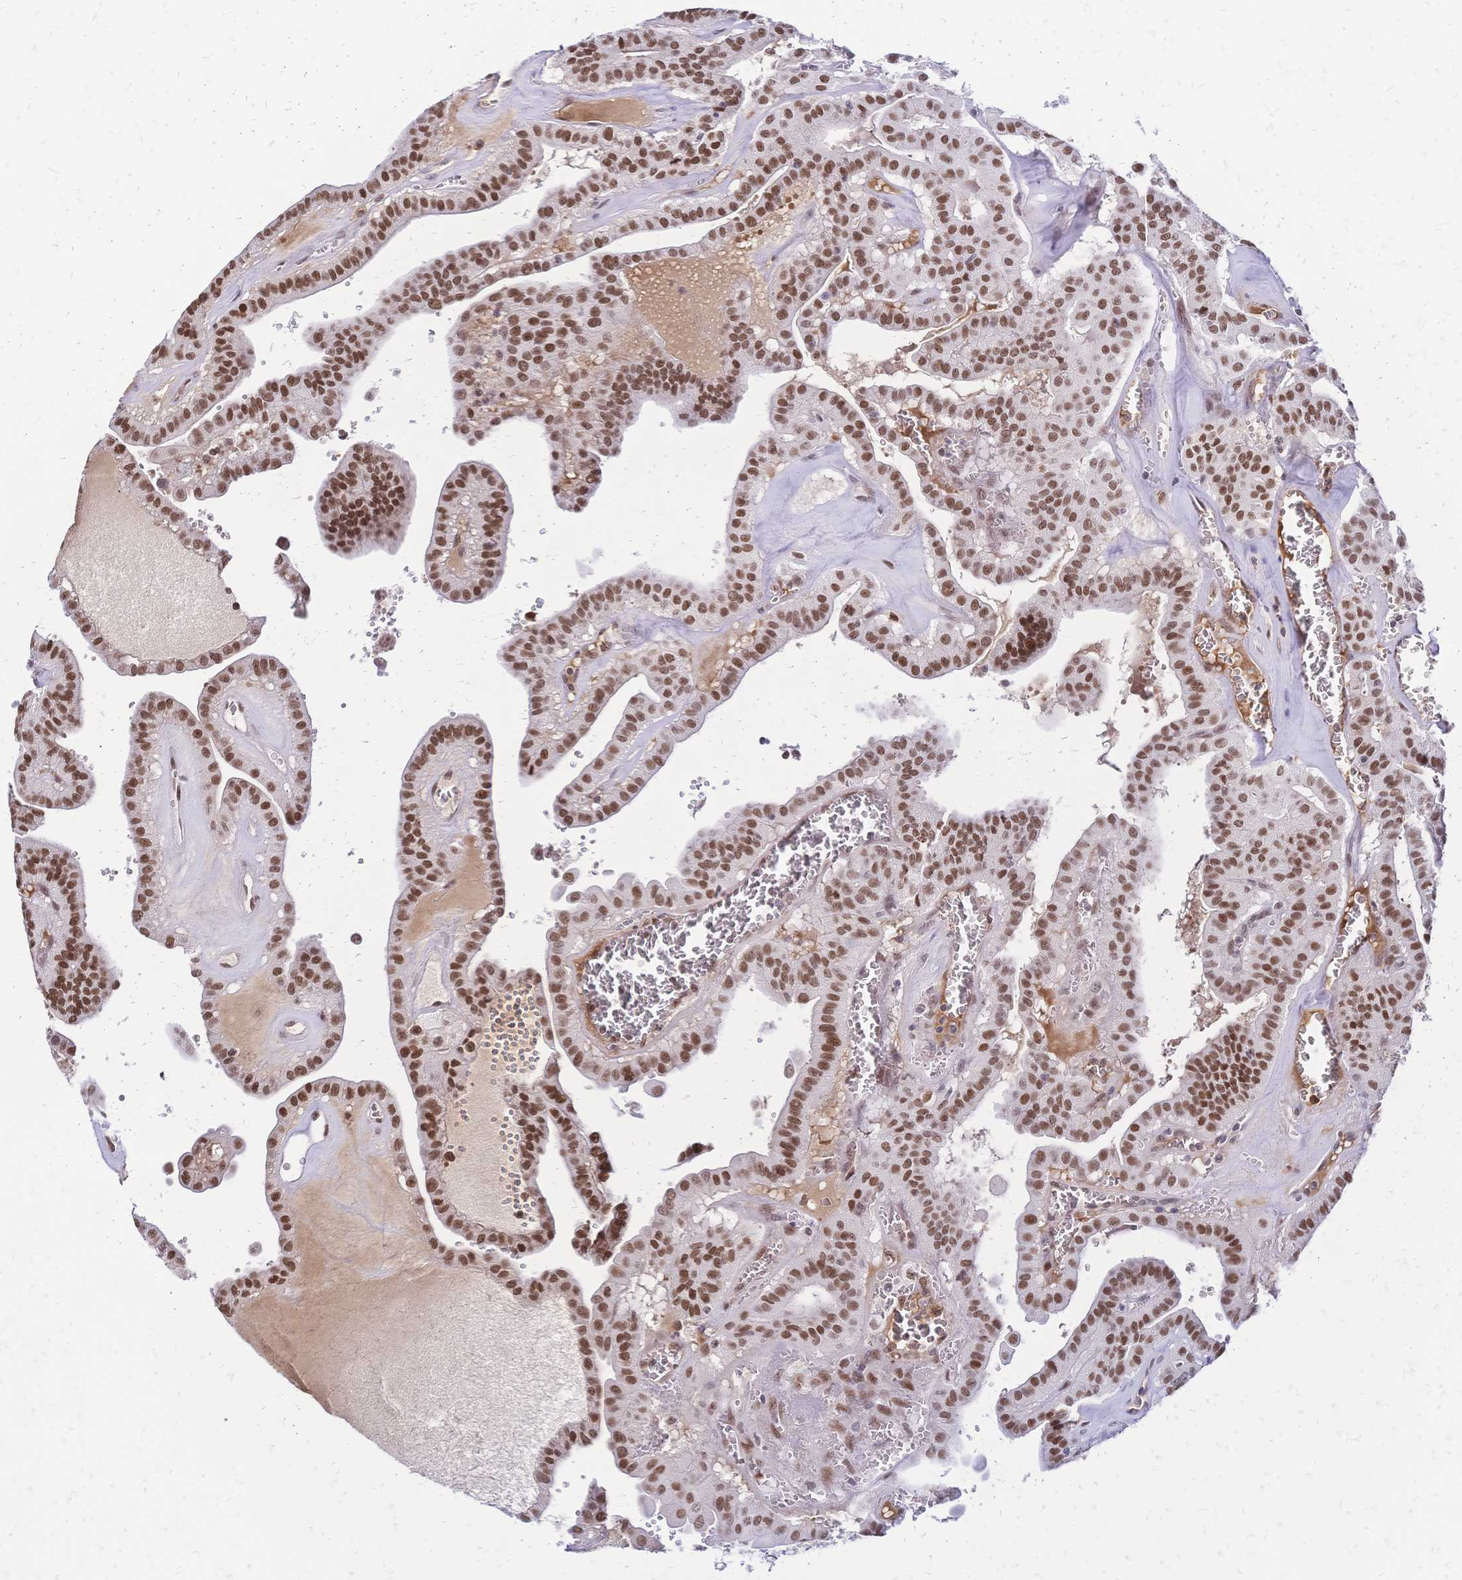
{"staining": {"intensity": "moderate", "quantity": ">75%", "location": "nuclear"}, "tissue": "thyroid cancer", "cell_type": "Tumor cells", "image_type": "cancer", "snomed": [{"axis": "morphology", "description": "Papillary adenocarcinoma, NOS"}, {"axis": "topography", "description": "Thyroid gland"}], "caption": "About >75% of tumor cells in papillary adenocarcinoma (thyroid) reveal moderate nuclear protein staining as visualized by brown immunohistochemical staining.", "gene": "NFIC", "patient": {"sex": "male", "age": 52}}